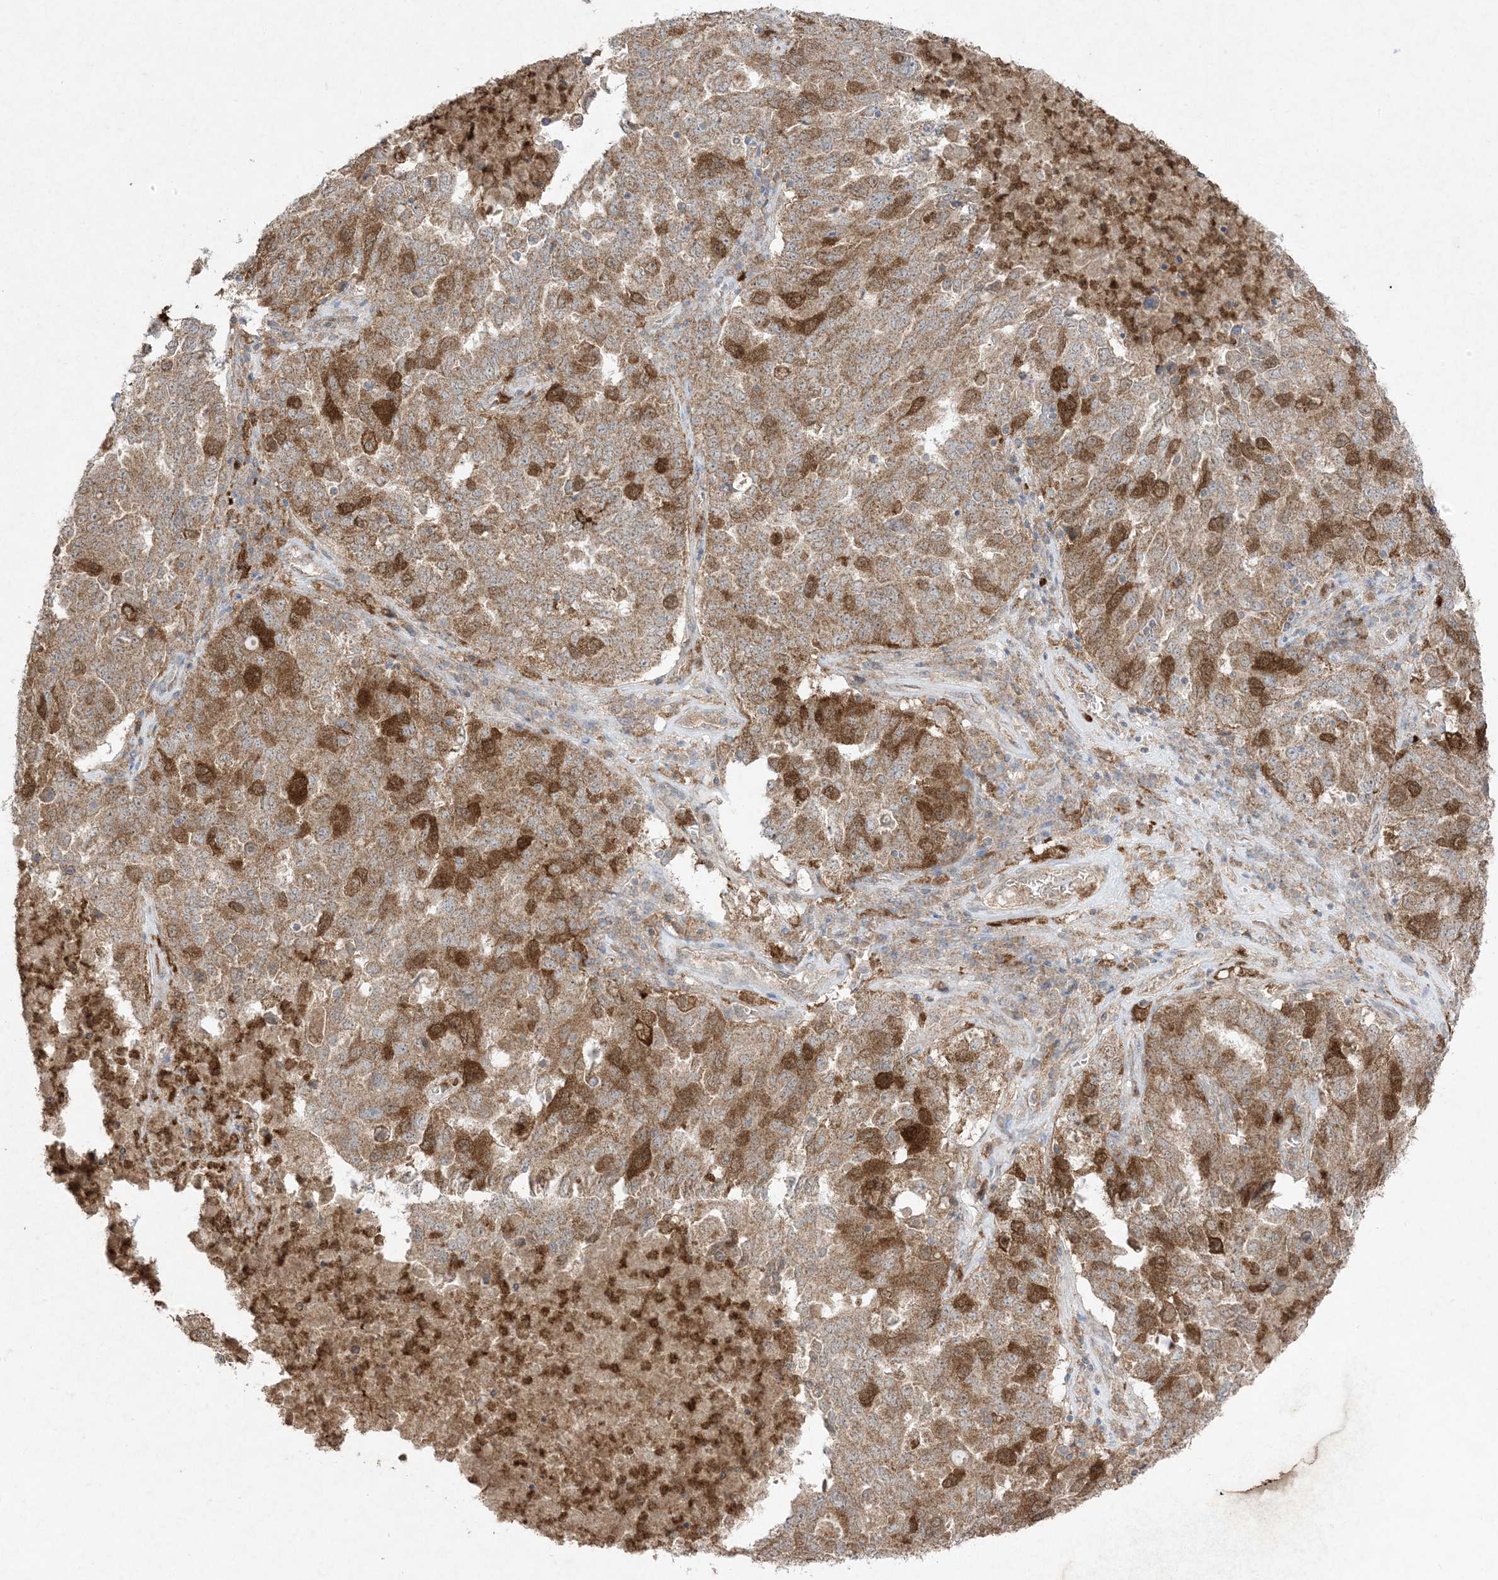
{"staining": {"intensity": "moderate", "quantity": ">75%", "location": "cytoplasmic/membranous"}, "tissue": "ovarian cancer", "cell_type": "Tumor cells", "image_type": "cancer", "snomed": [{"axis": "morphology", "description": "Carcinoma, endometroid"}, {"axis": "topography", "description": "Ovary"}], "caption": "This histopathology image shows immunohistochemistry staining of human ovarian endometroid carcinoma, with medium moderate cytoplasmic/membranous staining in about >75% of tumor cells.", "gene": "UBE2C", "patient": {"sex": "female", "age": 62}}